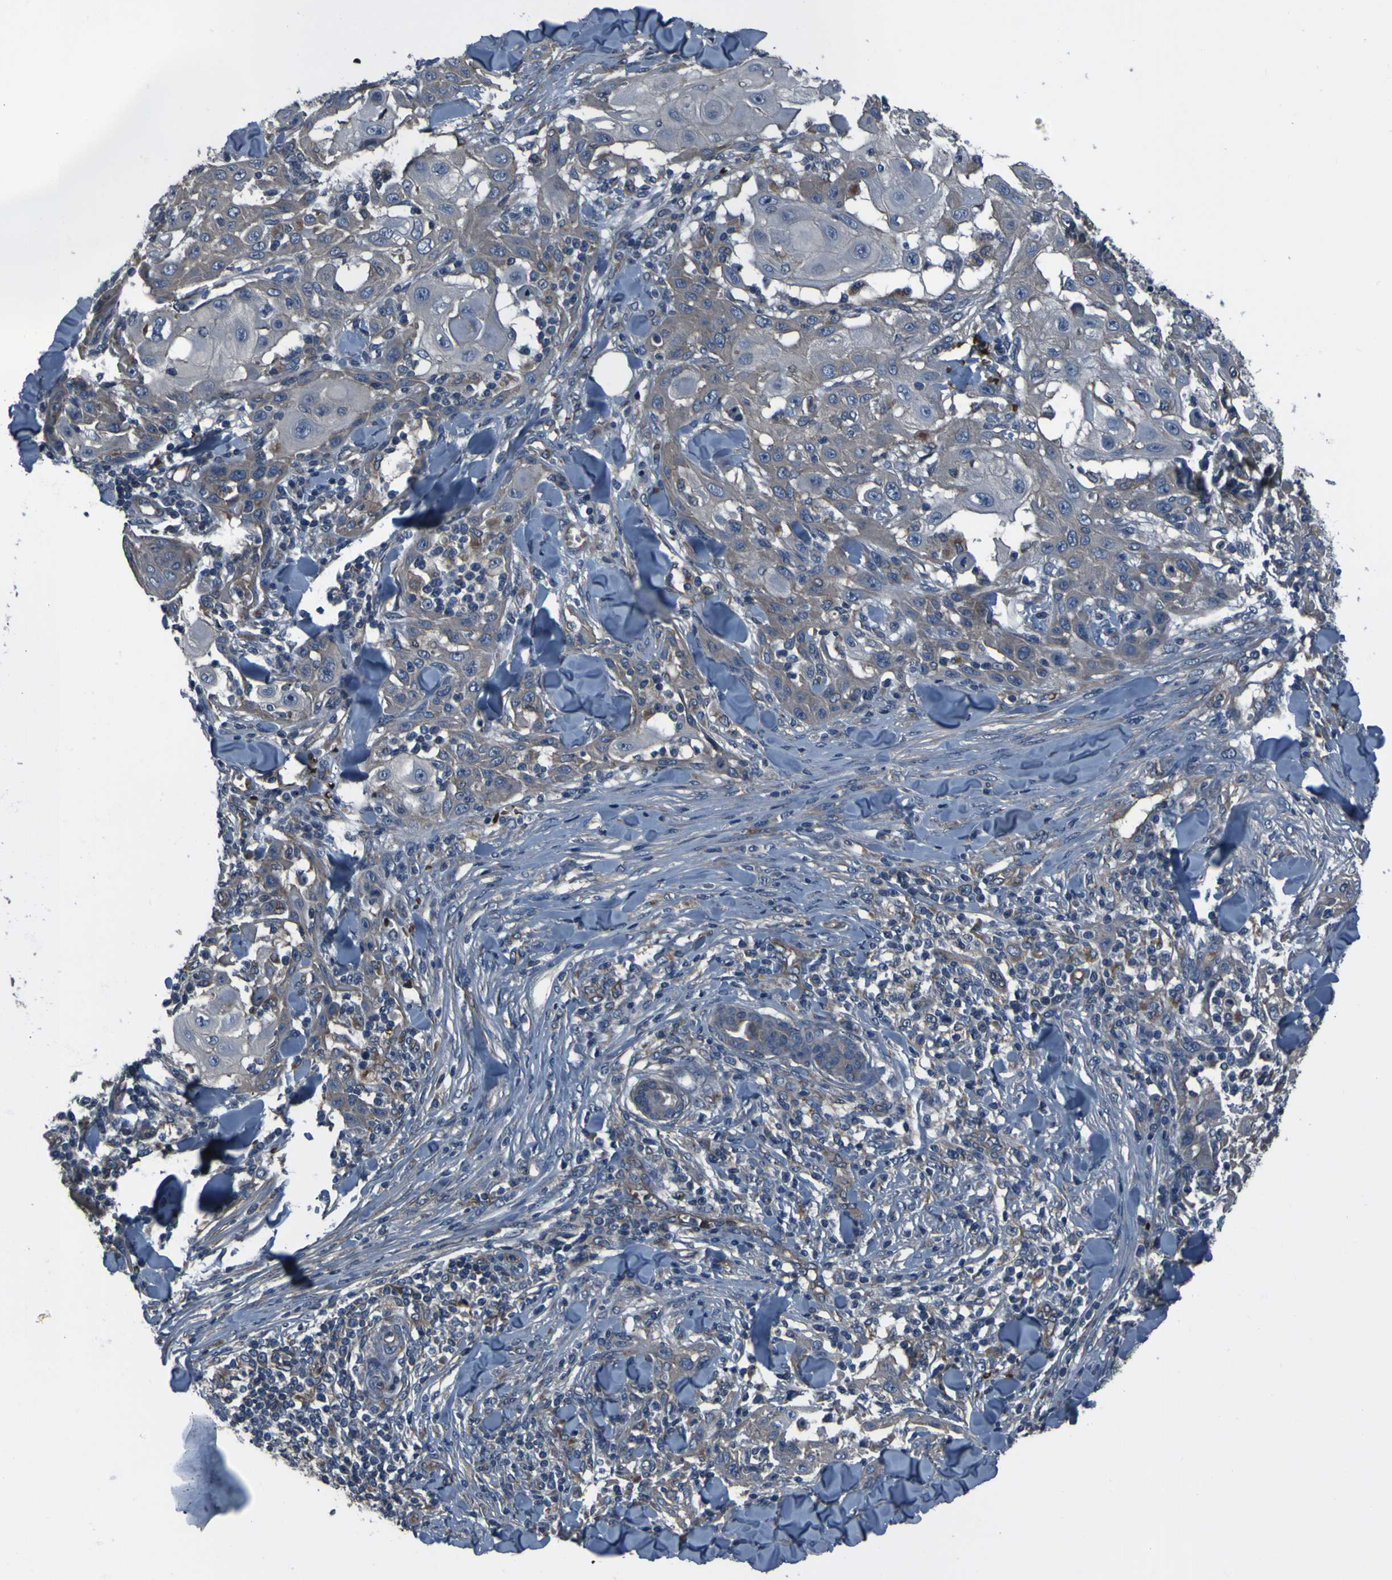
{"staining": {"intensity": "weak", "quantity": ">75%", "location": "cytoplasmic/membranous"}, "tissue": "skin cancer", "cell_type": "Tumor cells", "image_type": "cancer", "snomed": [{"axis": "morphology", "description": "Squamous cell carcinoma, NOS"}, {"axis": "topography", "description": "Skin"}], "caption": "About >75% of tumor cells in human skin squamous cell carcinoma exhibit weak cytoplasmic/membranous protein positivity as visualized by brown immunohistochemical staining.", "gene": "GRAMD1A", "patient": {"sex": "male", "age": 24}}